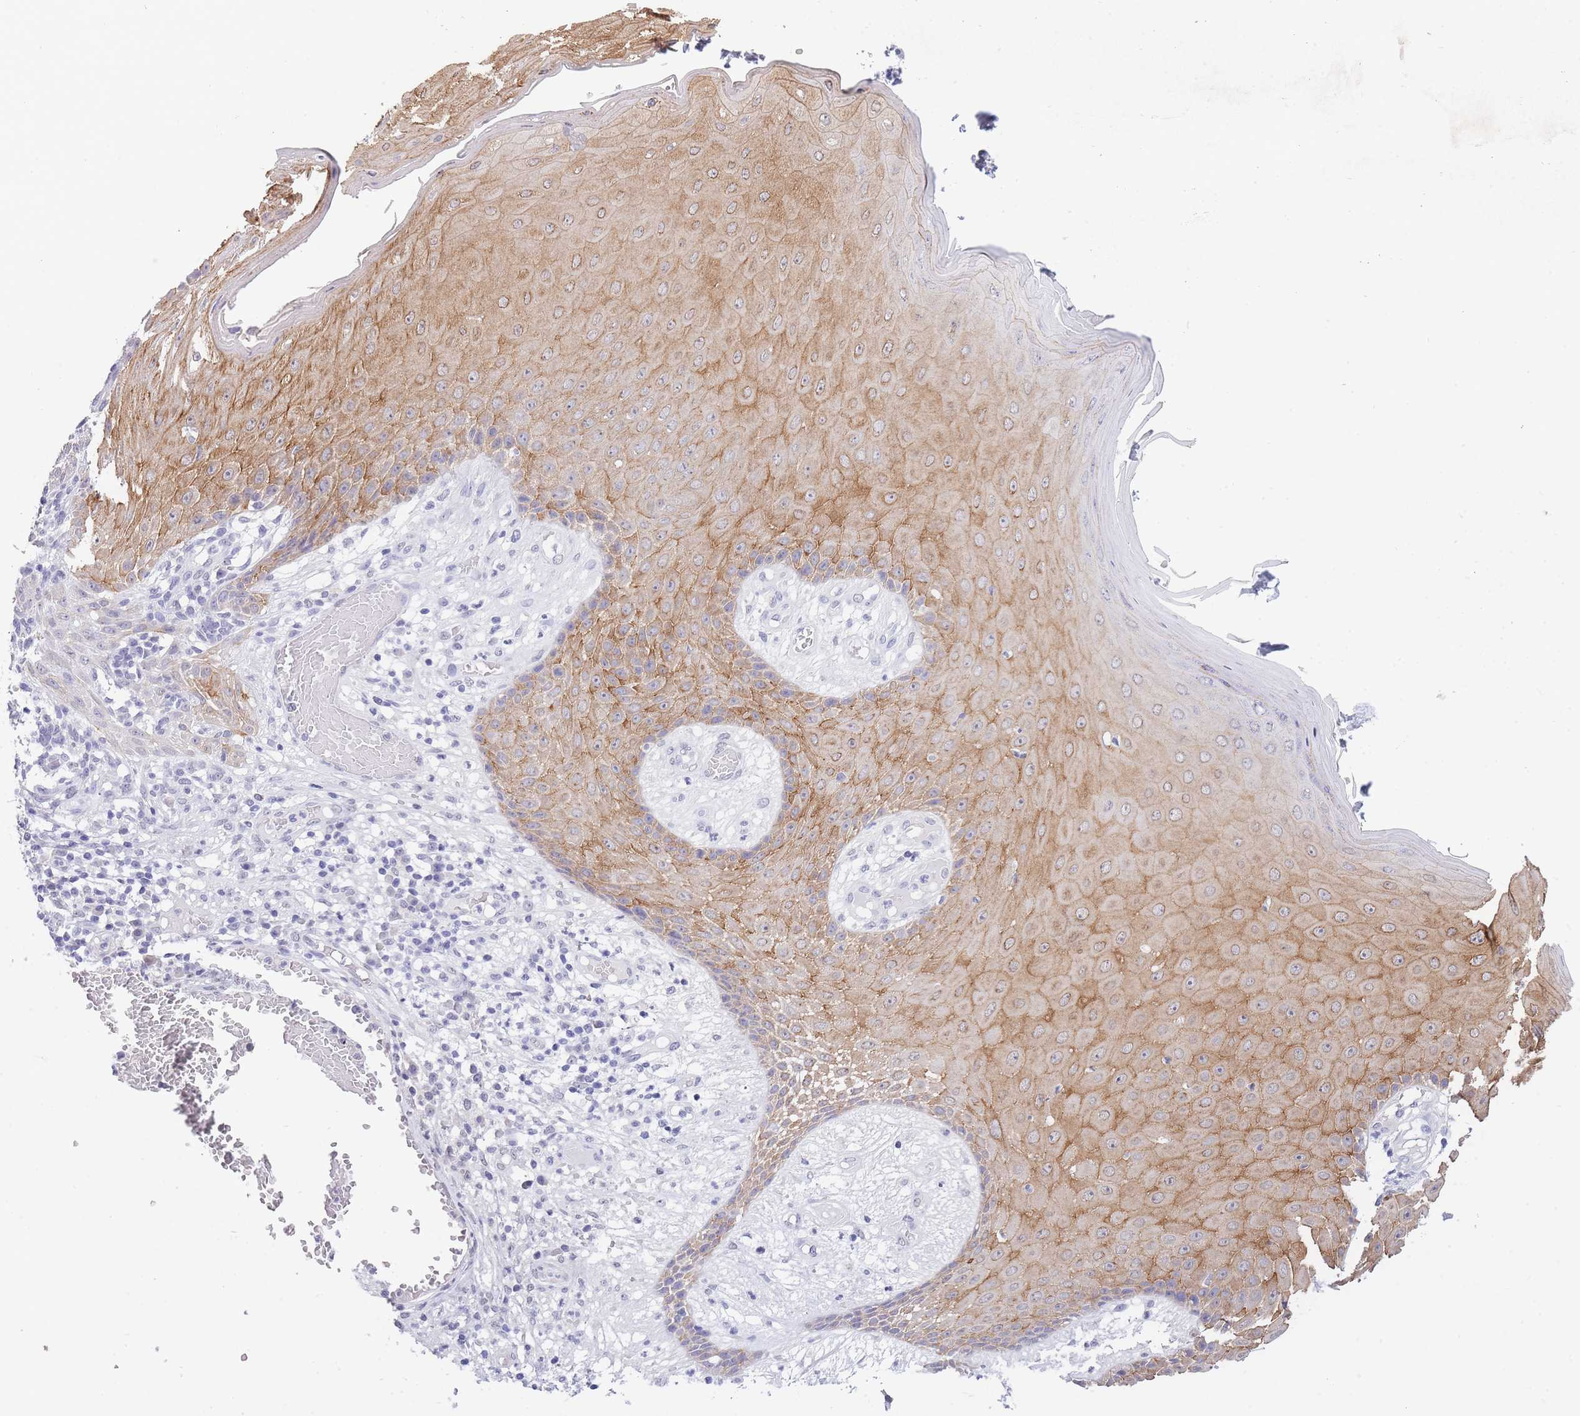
{"staining": {"intensity": "moderate", "quantity": ">75%", "location": "cytoplasmic/membranous"}, "tissue": "skin cancer", "cell_type": "Tumor cells", "image_type": "cancer", "snomed": [{"axis": "morphology", "description": "Normal tissue, NOS"}, {"axis": "morphology", "description": "Basal cell carcinoma"}, {"axis": "topography", "description": "Skin"}], "caption": "Skin cancer stained for a protein (brown) reveals moderate cytoplasmic/membranous positive positivity in about >75% of tumor cells.", "gene": "FRAT2", "patient": {"sex": "male", "age": 64}}